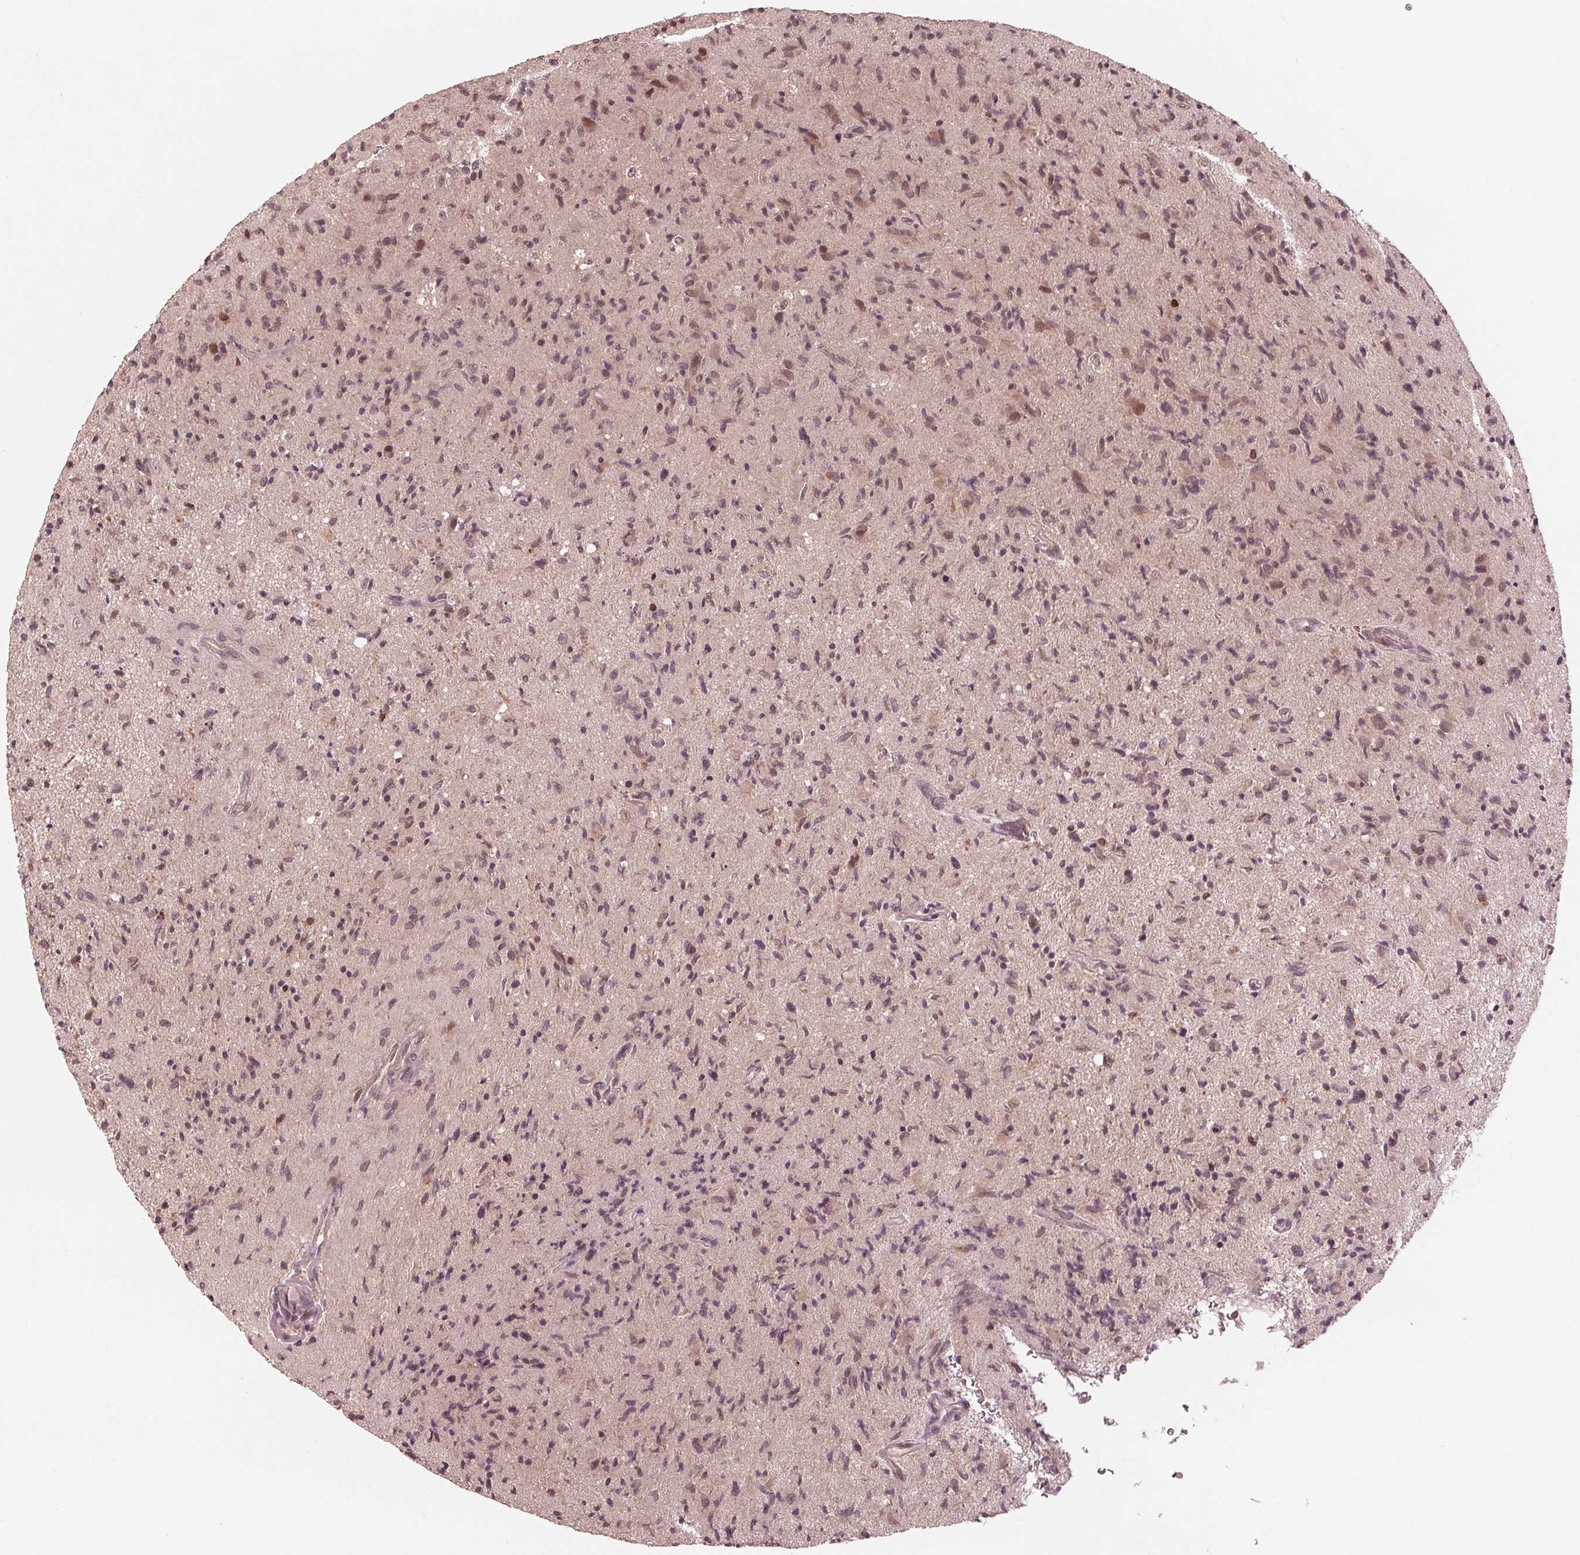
{"staining": {"intensity": "moderate", "quantity": "<25%", "location": "nuclear"}, "tissue": "glioma", "cell_type": "Tumor cells", "image_type": "cancer", "snomed": [{"axis": "morphology", "description": "Glioma, malignant, High grade"}, {"axis": "topography", "description": "Brain"}], "caption": "This is a micrograph of immunohistochemistry staining of glioma, which shows moderate positivity in the nuclear of tumor cells.", "gene": "ZNF471", "patient": {"sex": "male", "age": 54}}